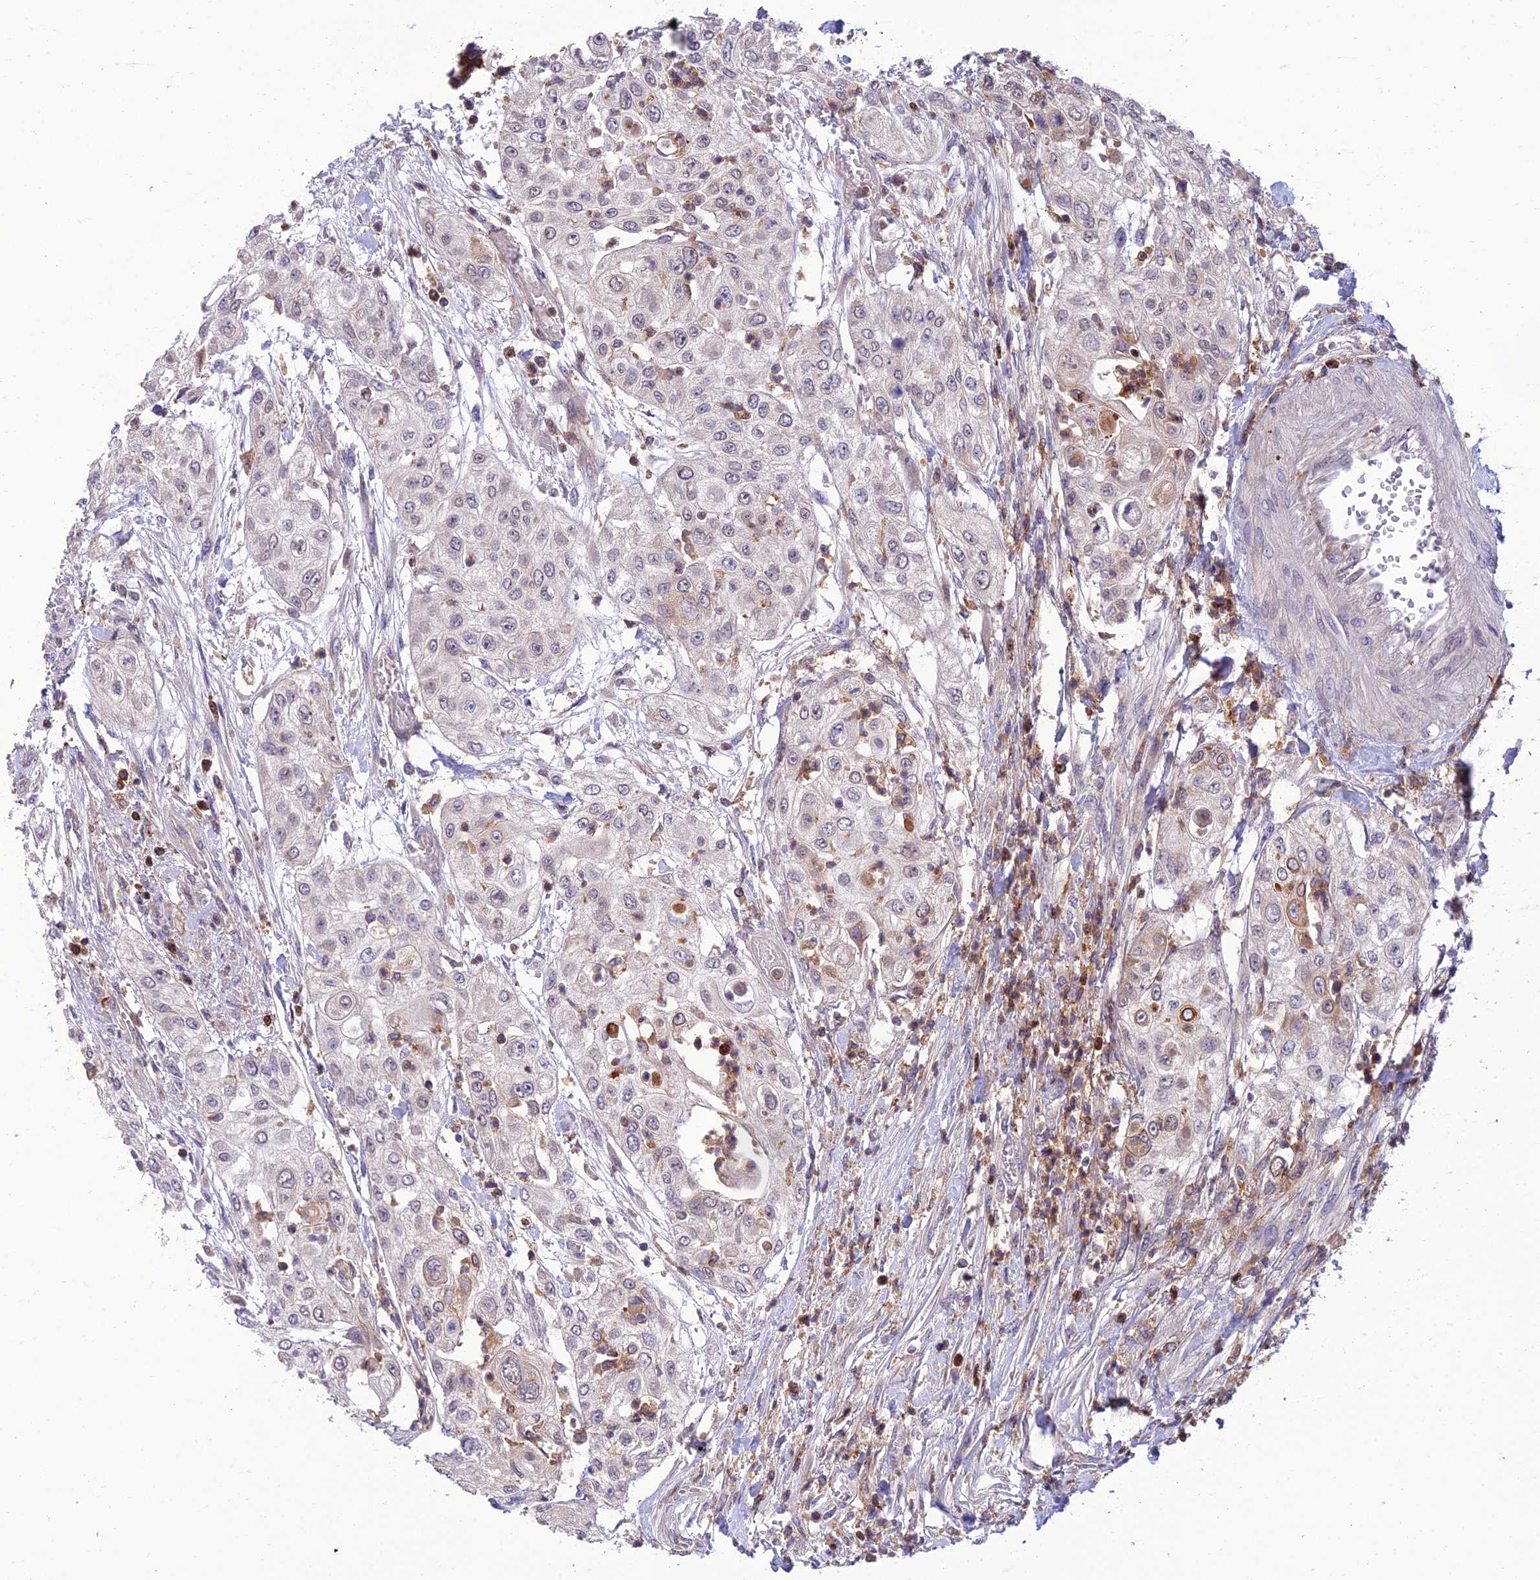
{"staining": {"intensity": "weak", "quantity": "<25%", "location": "cytoplasmic/membranous"}, "tissue": "urothelial cancer", "cell_type": "Tumor cells", "image_type": "cancer", "snomed": [{"axis": "morphology", "description": "Urothelial carcinoma, High grade"}, {"axis": "topography", "description": "Urinary bladder"}], "caption": "Urothelial cancer was stained to show a protein in brown. There is no significant expression in tumor cells.", "gene": "IRAK3", "patient": {"sex": "female", "age": 79}}